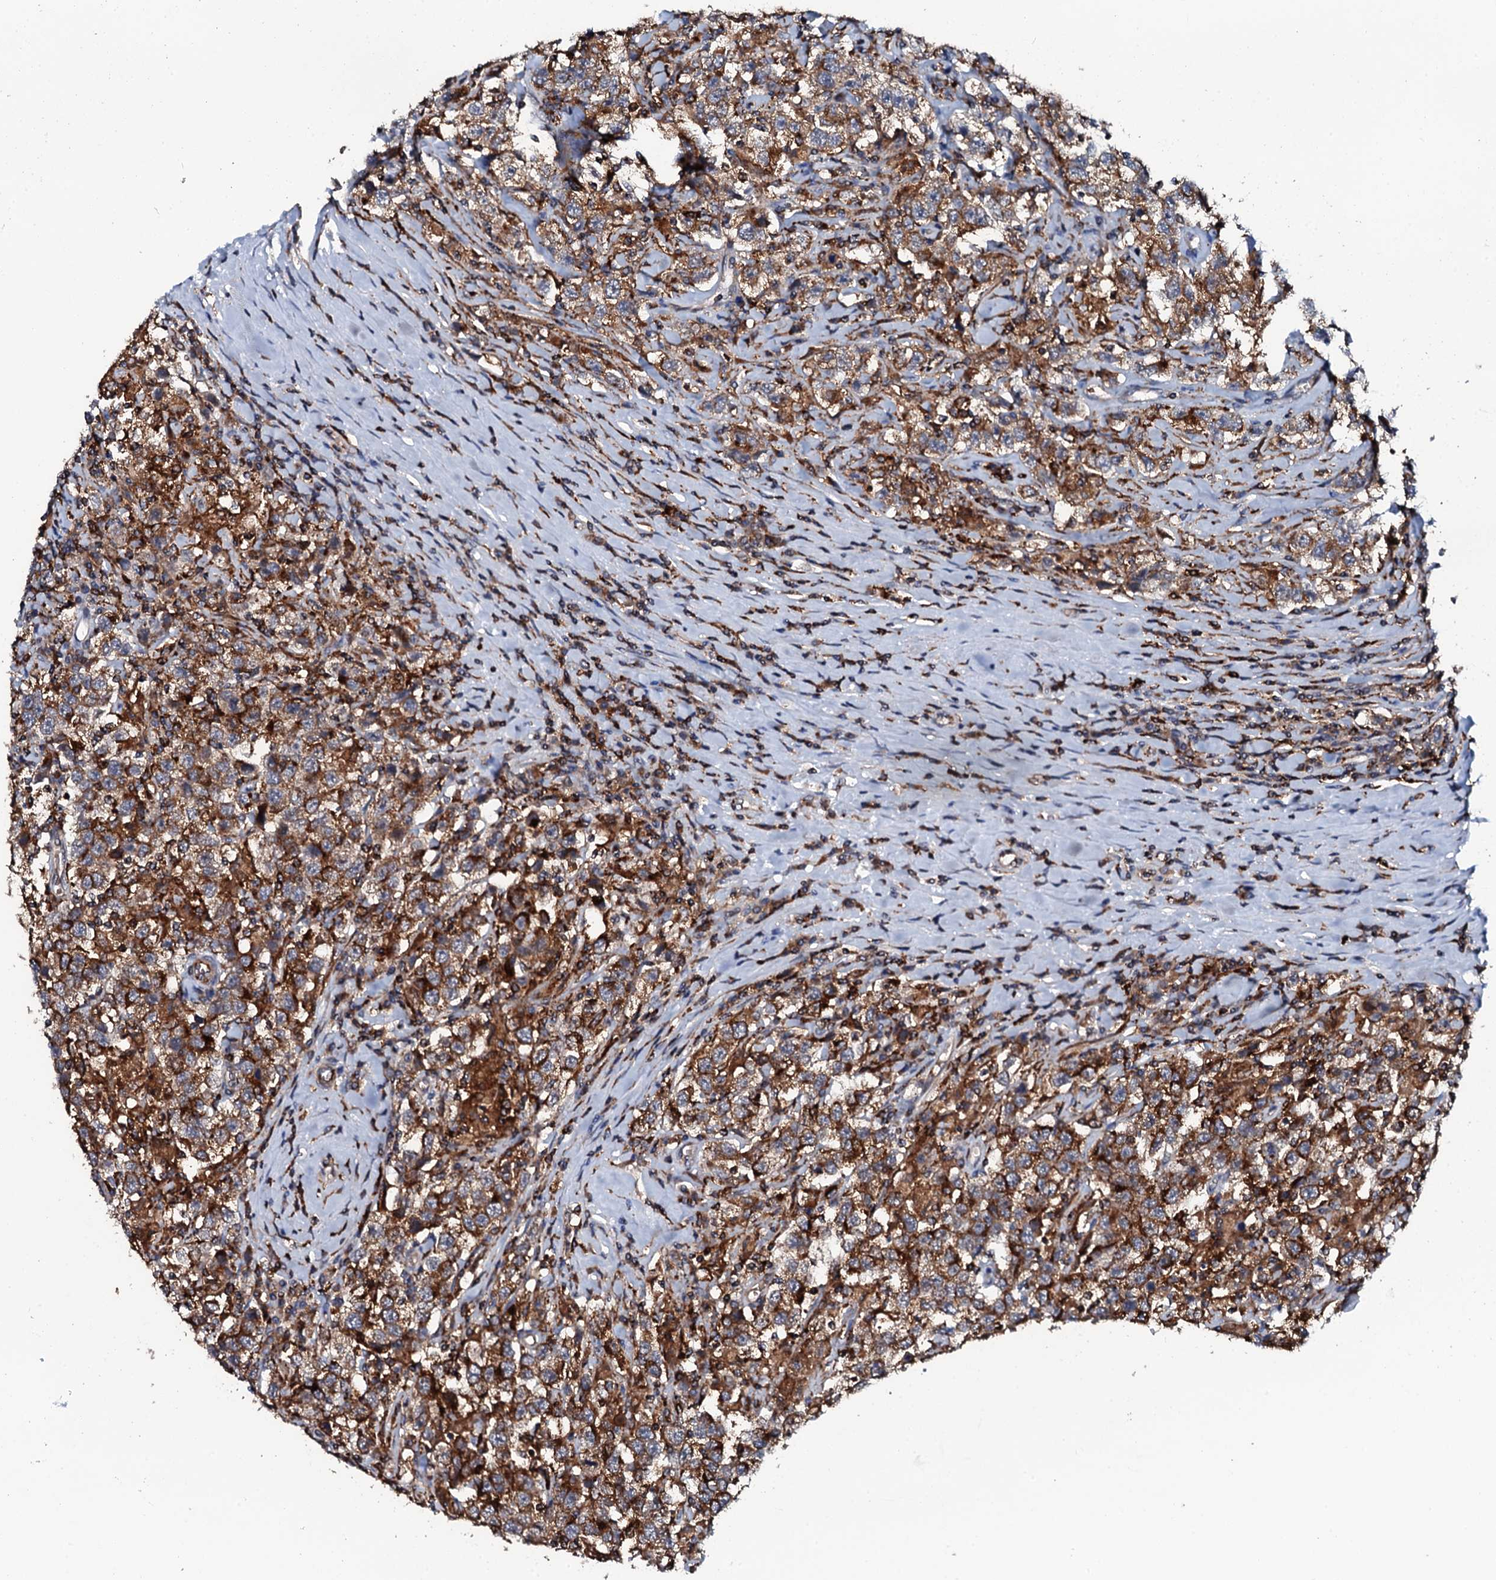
{"staining": {"intensity": "strong", "quantity": ">75%", "location": "cytoplasmic/membranous"}, "tissue": "testis cancer", "cell_type": "Tumor cells", "image_type": "cancer", "snomed": [{"axis": "morphology", "description": "Seminoma, NOS"}, {"axis": "topography", "description": "Testis"}], "caption": "Human testis cancer stained for a protein (brown) demonstrates strong cytoplasmic/membranous positive expression in approximately >75% of tumor cells.", "gene": "VAMP8", "patient": {"sex": "male", "age": 41}}